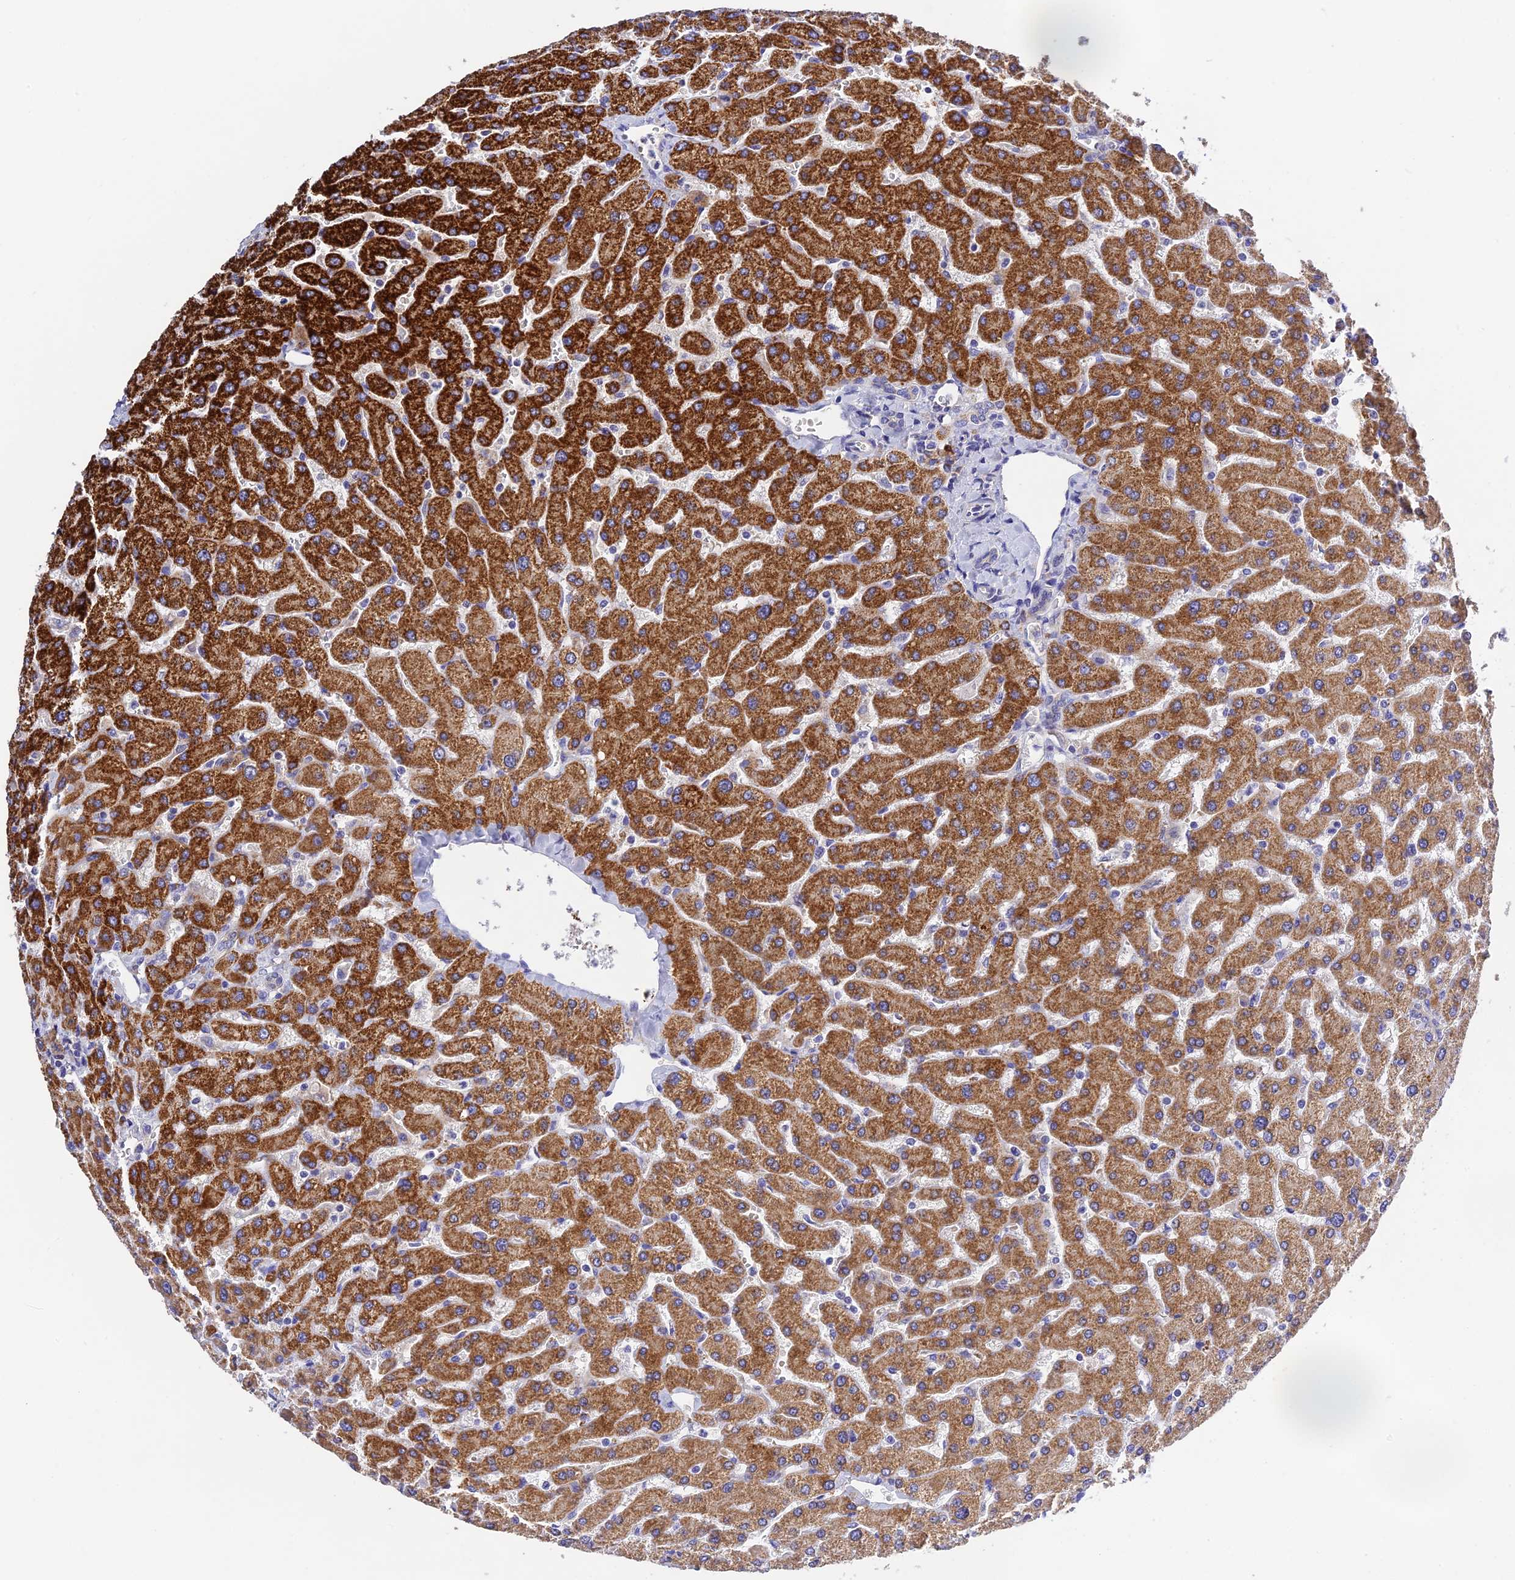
{"staining": {"intensity": "negative", "quantity": "none", "location": "none"}, "tissue": "liver", "cell_type": "Cholangiocytes", "image_type": "normal", "snomed": [{"axis": "morphology", "description": "Normal tissue, NOS"}, {"axis": "topography", "description": "Liver"}], "caption": "The photomicrograph demonstrates no staining of cholangiocytes in normal liver.", "gene": "MS4A5", "patient": {"sex": "male", "age": 55}}